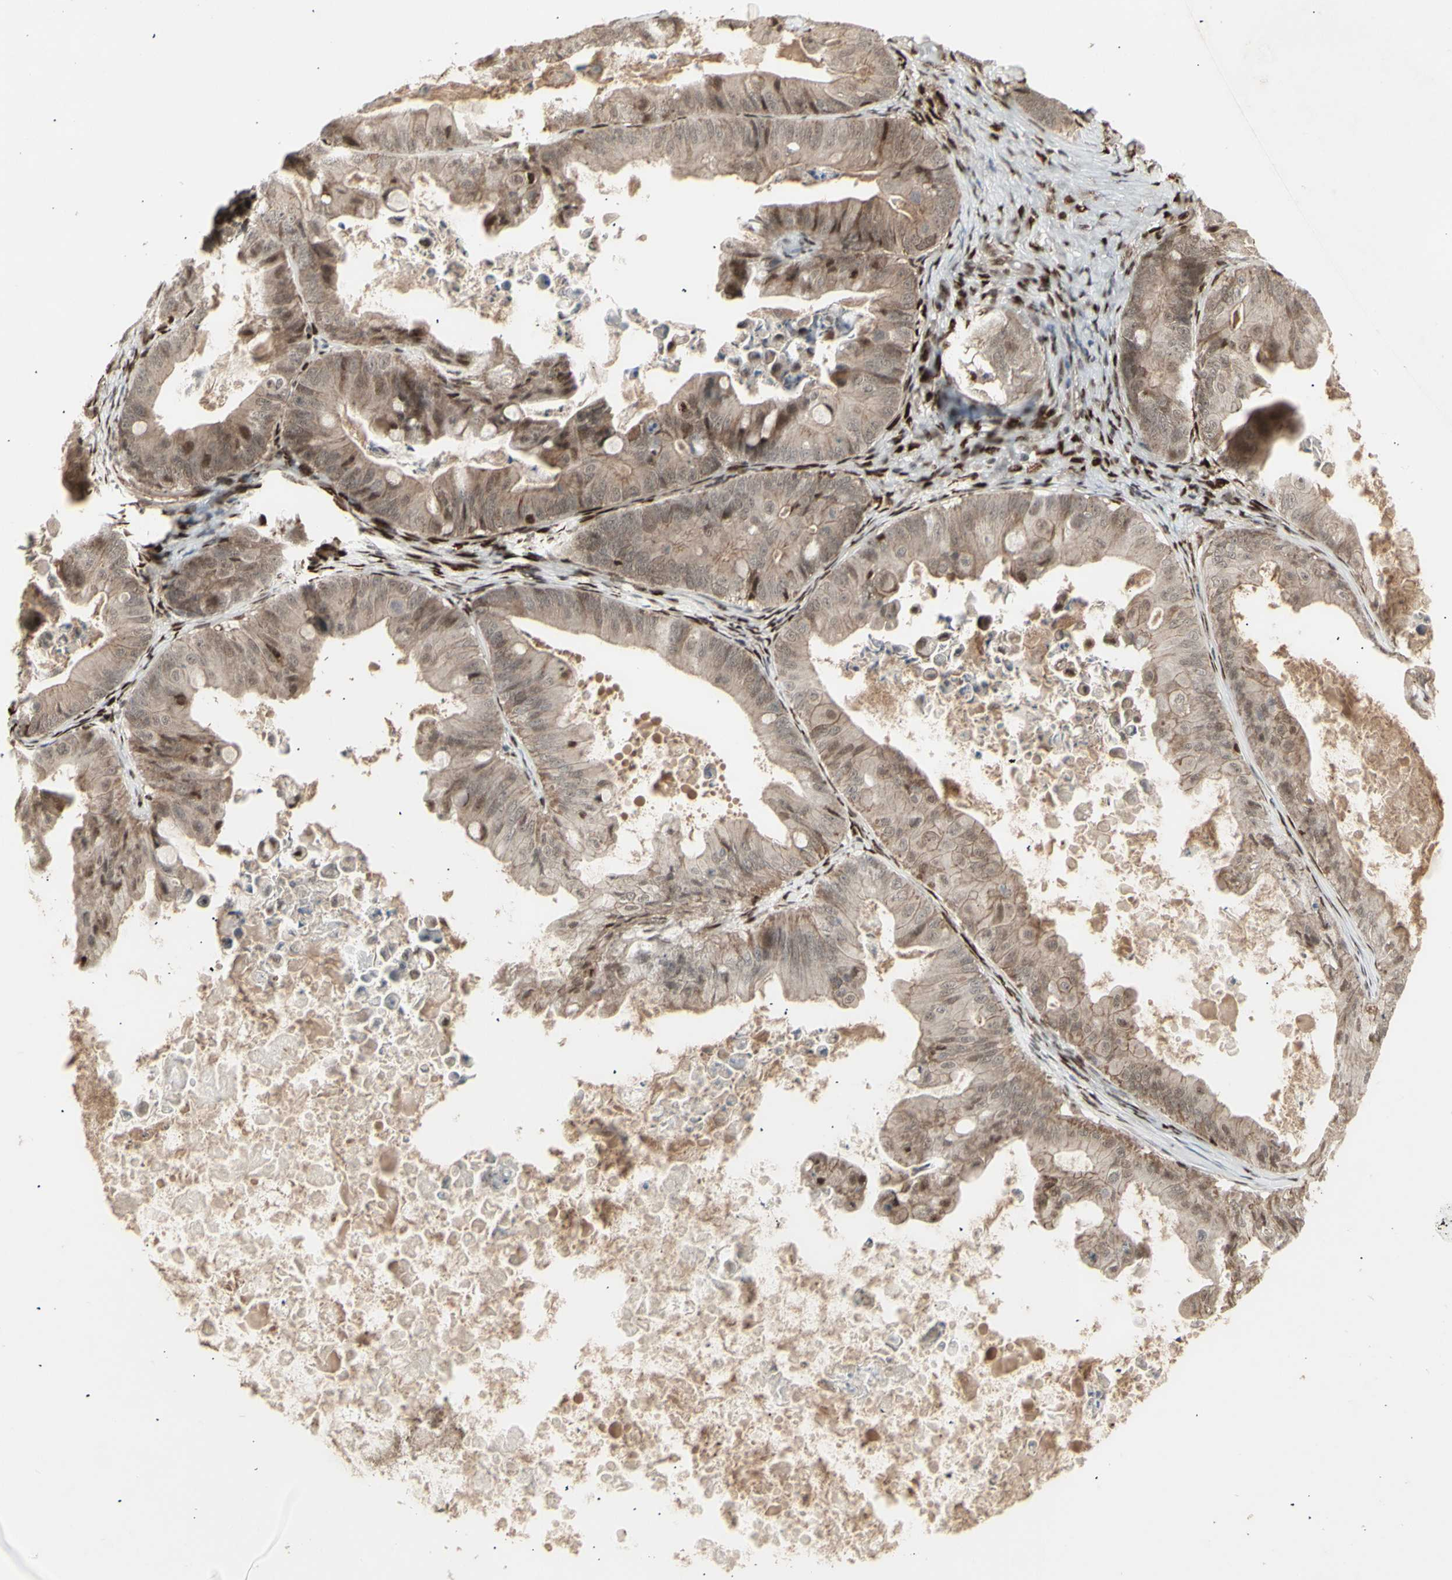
{"staining": {"intensity": "moderate", "quantity": ">75%", "location": "cytoplasmic/membranous,nuclear"}, "tissue": "ovarian cancer", "cell_type": "Tumor cells", "image_type": "cancer", "snomed": [{"axis": "morphology", "description": "Cystadenocarcinoma, mucinous, NOS"}, {"axis": "topography", "description": "Ovary"}], "caption": "Moderate cytoplasmic/membranous and nuclear staining for a protein is present in about >75% of tumor cells of ovarian cancer using immunohistochemistry.", "gene": "CBX1", "patient": {"sex": "female", "age": 37}}